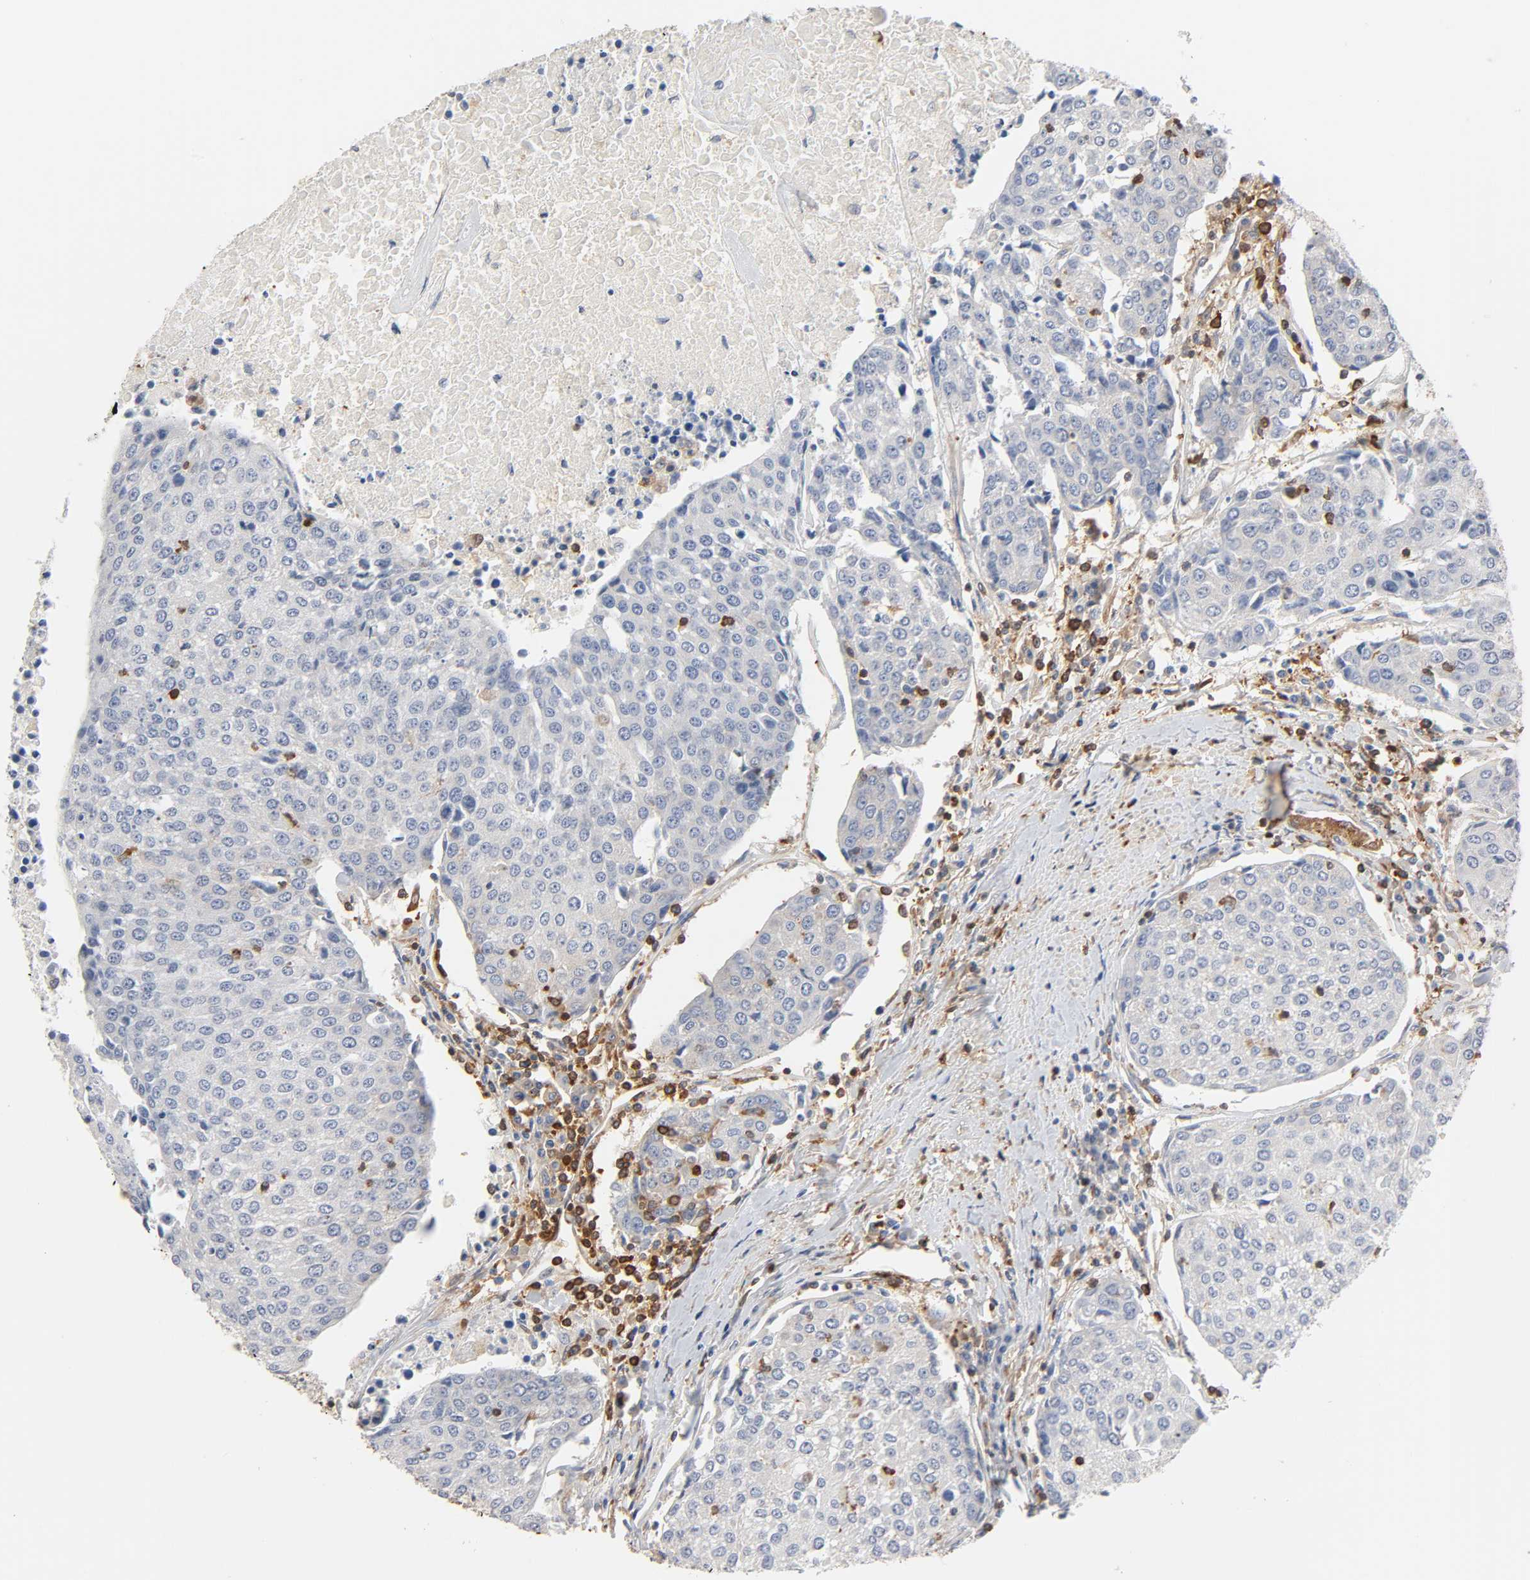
{"staining": {"intensity": "negative", "quantity": "none", "location": "none"}, "tissue": "urothelial cancer", "cell_type": "Tumor cells", "image_type": "cancer", "snomed": [{"axis": "morphology", "description": "Urothelial carcinoma, High grade"}, {"axis": "topography", "description": "Urinary bladder"}], "caption": "Human urothelial cancer stained for a protein using immunohistochemistry (IHC) demonstrates no positivity in tumor cells.", "gene": "BIN1", "patient": {"sex": "female", "age": 85}}